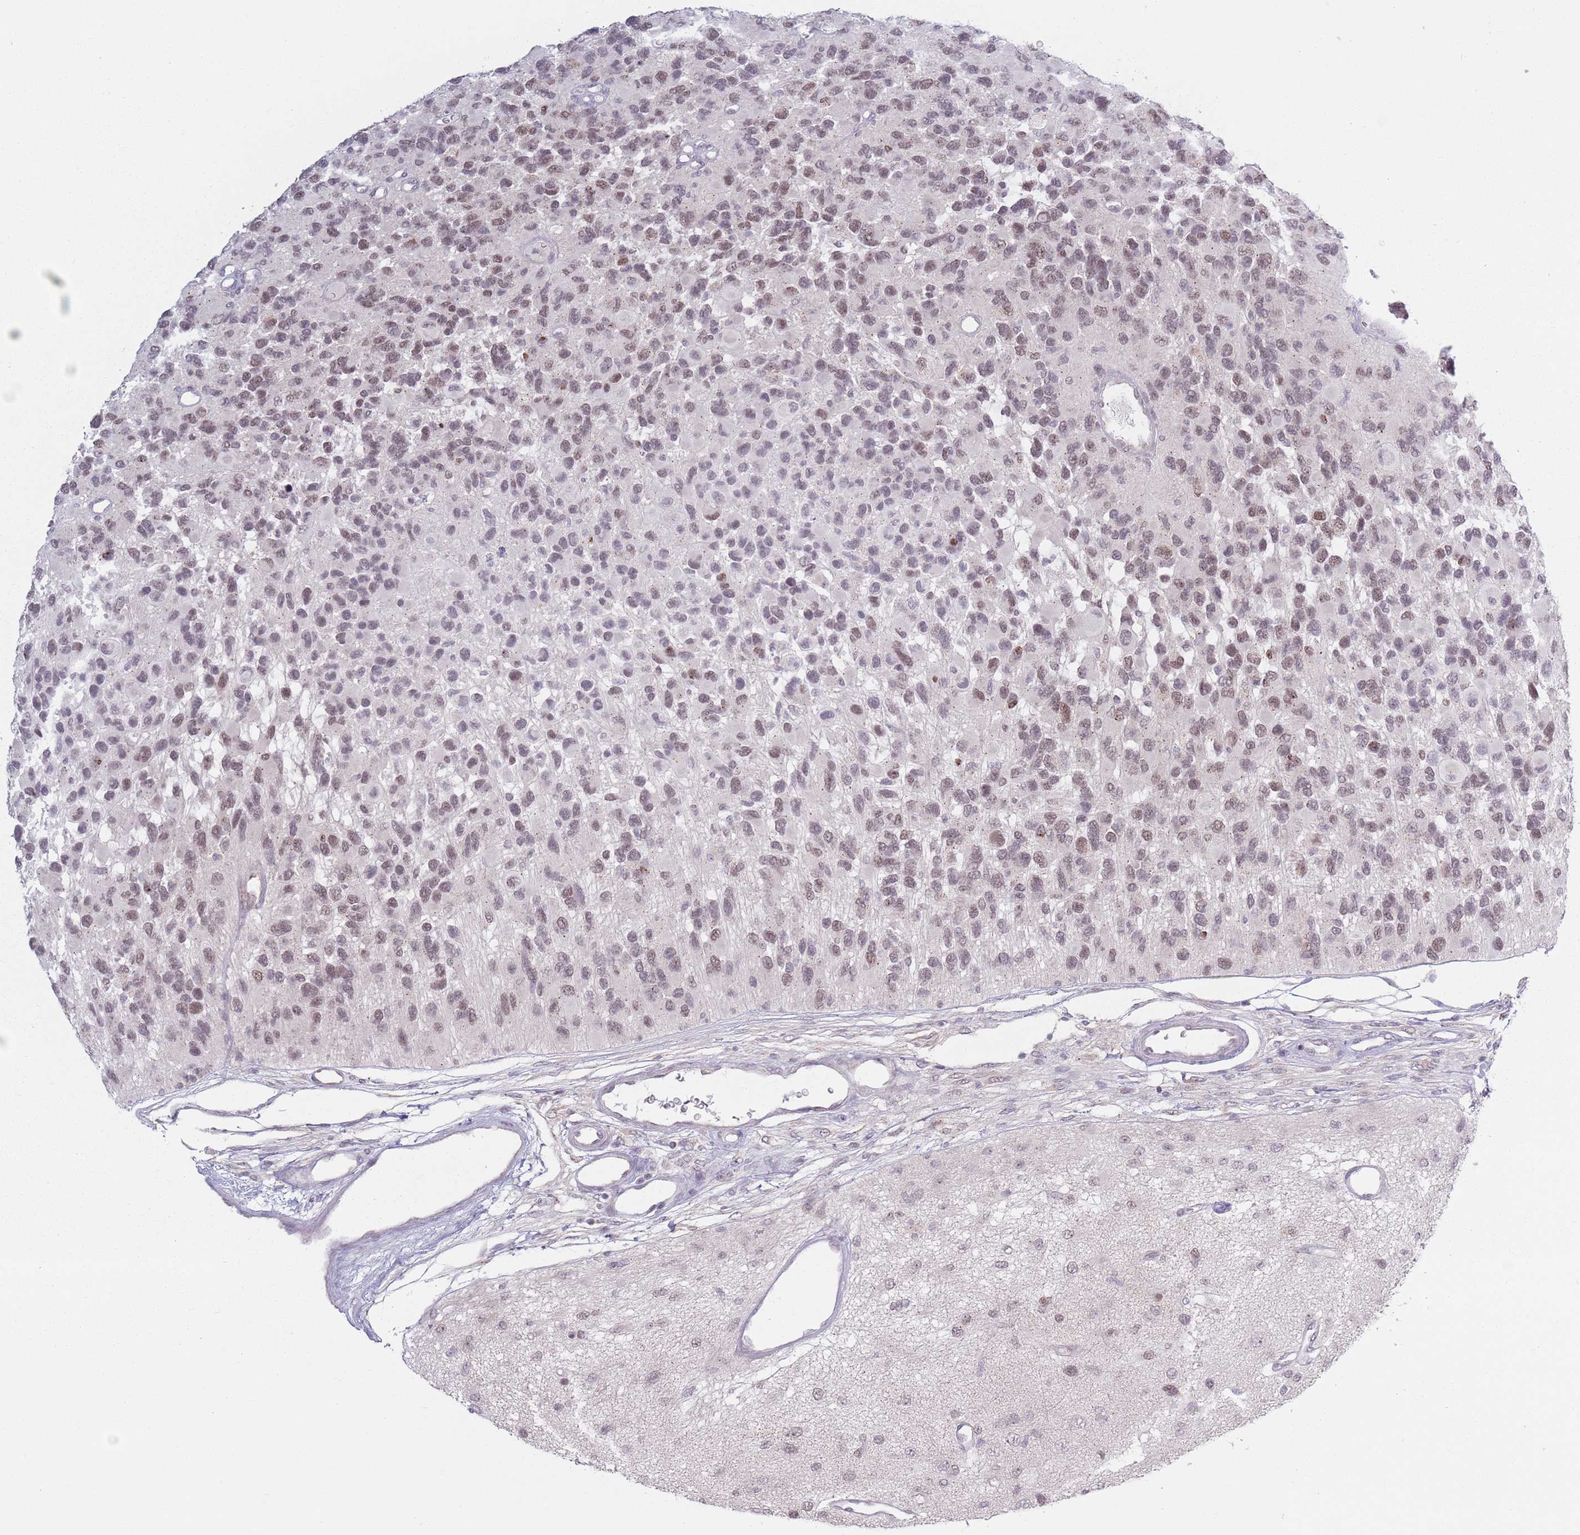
{"staining": {"intensity": "moderate", "quantity": "25%-75%", "location": "nuclear"}, "tissue": "glioma", "cell_type": "Tumor cells", "image_type": "cancer", "snomed": [{"axis": "morphology", "description": "Glioma, malignant, High grade"}, {"axis": "topography", "description": "Brain"}], "caption": "Glioma stained with a brown dye reveals moderate nuclear positive staining in about 25%-75% of tumor cells.", "gene": "MRPL34", "patient": {"sex": "male", "age": 77}}